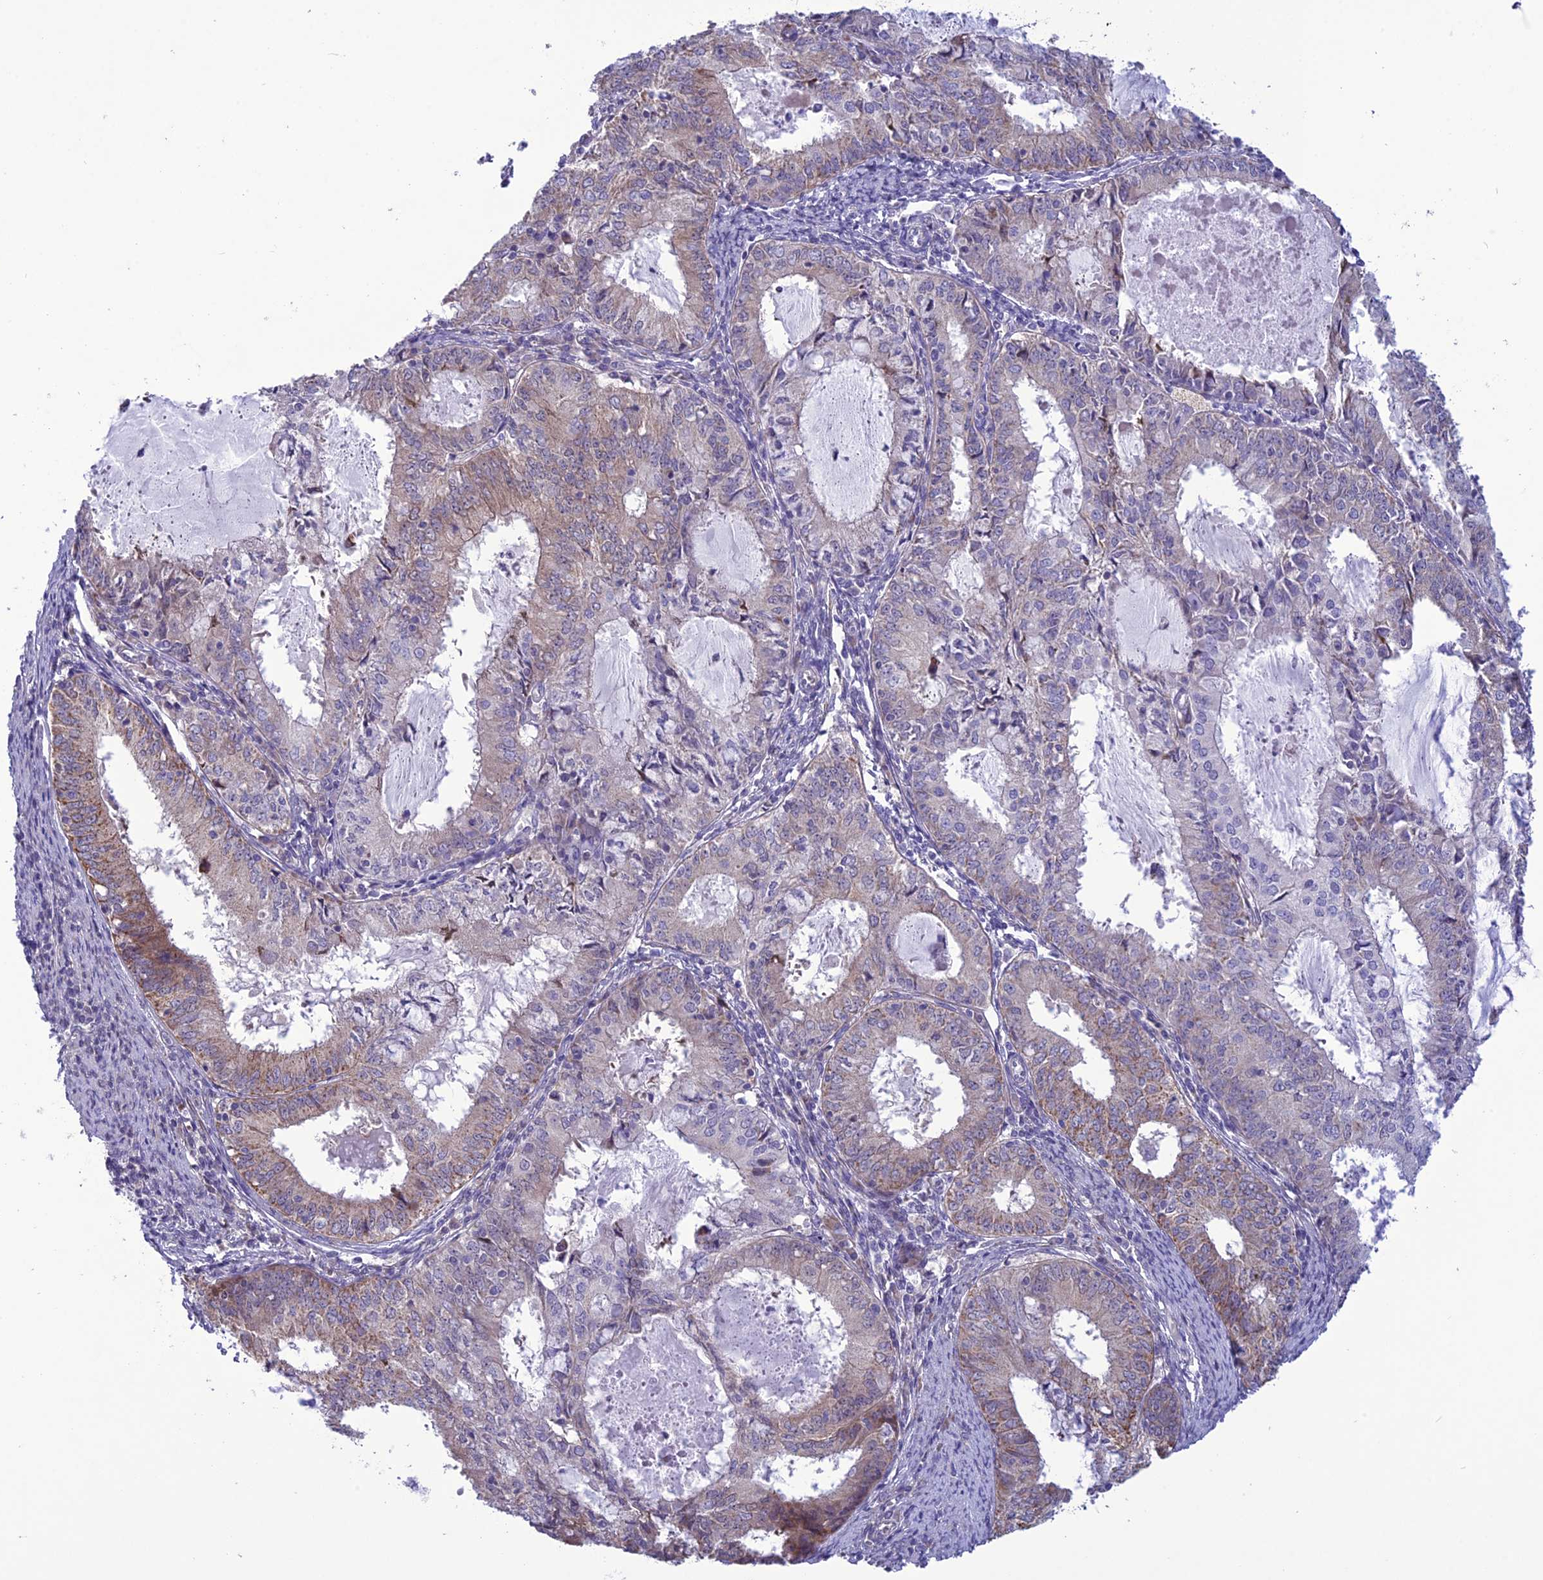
{"staining": {"intensity": "moderate", "quantity": "<25%", "location": "cytoplasmic/membranous"}, "tissue": "endometrial cancer", "cell_type": "Tumor cells", "image_type": "cancer", "snomed": [{"axis": "morphology", "description": "Adenocarcinoma, NOS"}, {"axis": "topography", "description": "Endometrium"}], "caption": "Immunohistochemistry image of human endometrial cancer (adenocarcinoma) stained for a protein (brown), which reveals low levels of moderate cytoplasmic/membranous staining in approximately <25% of tumor cells.", "gene": "PSMF1", "patient": {"sex": "female", "age": 57}}